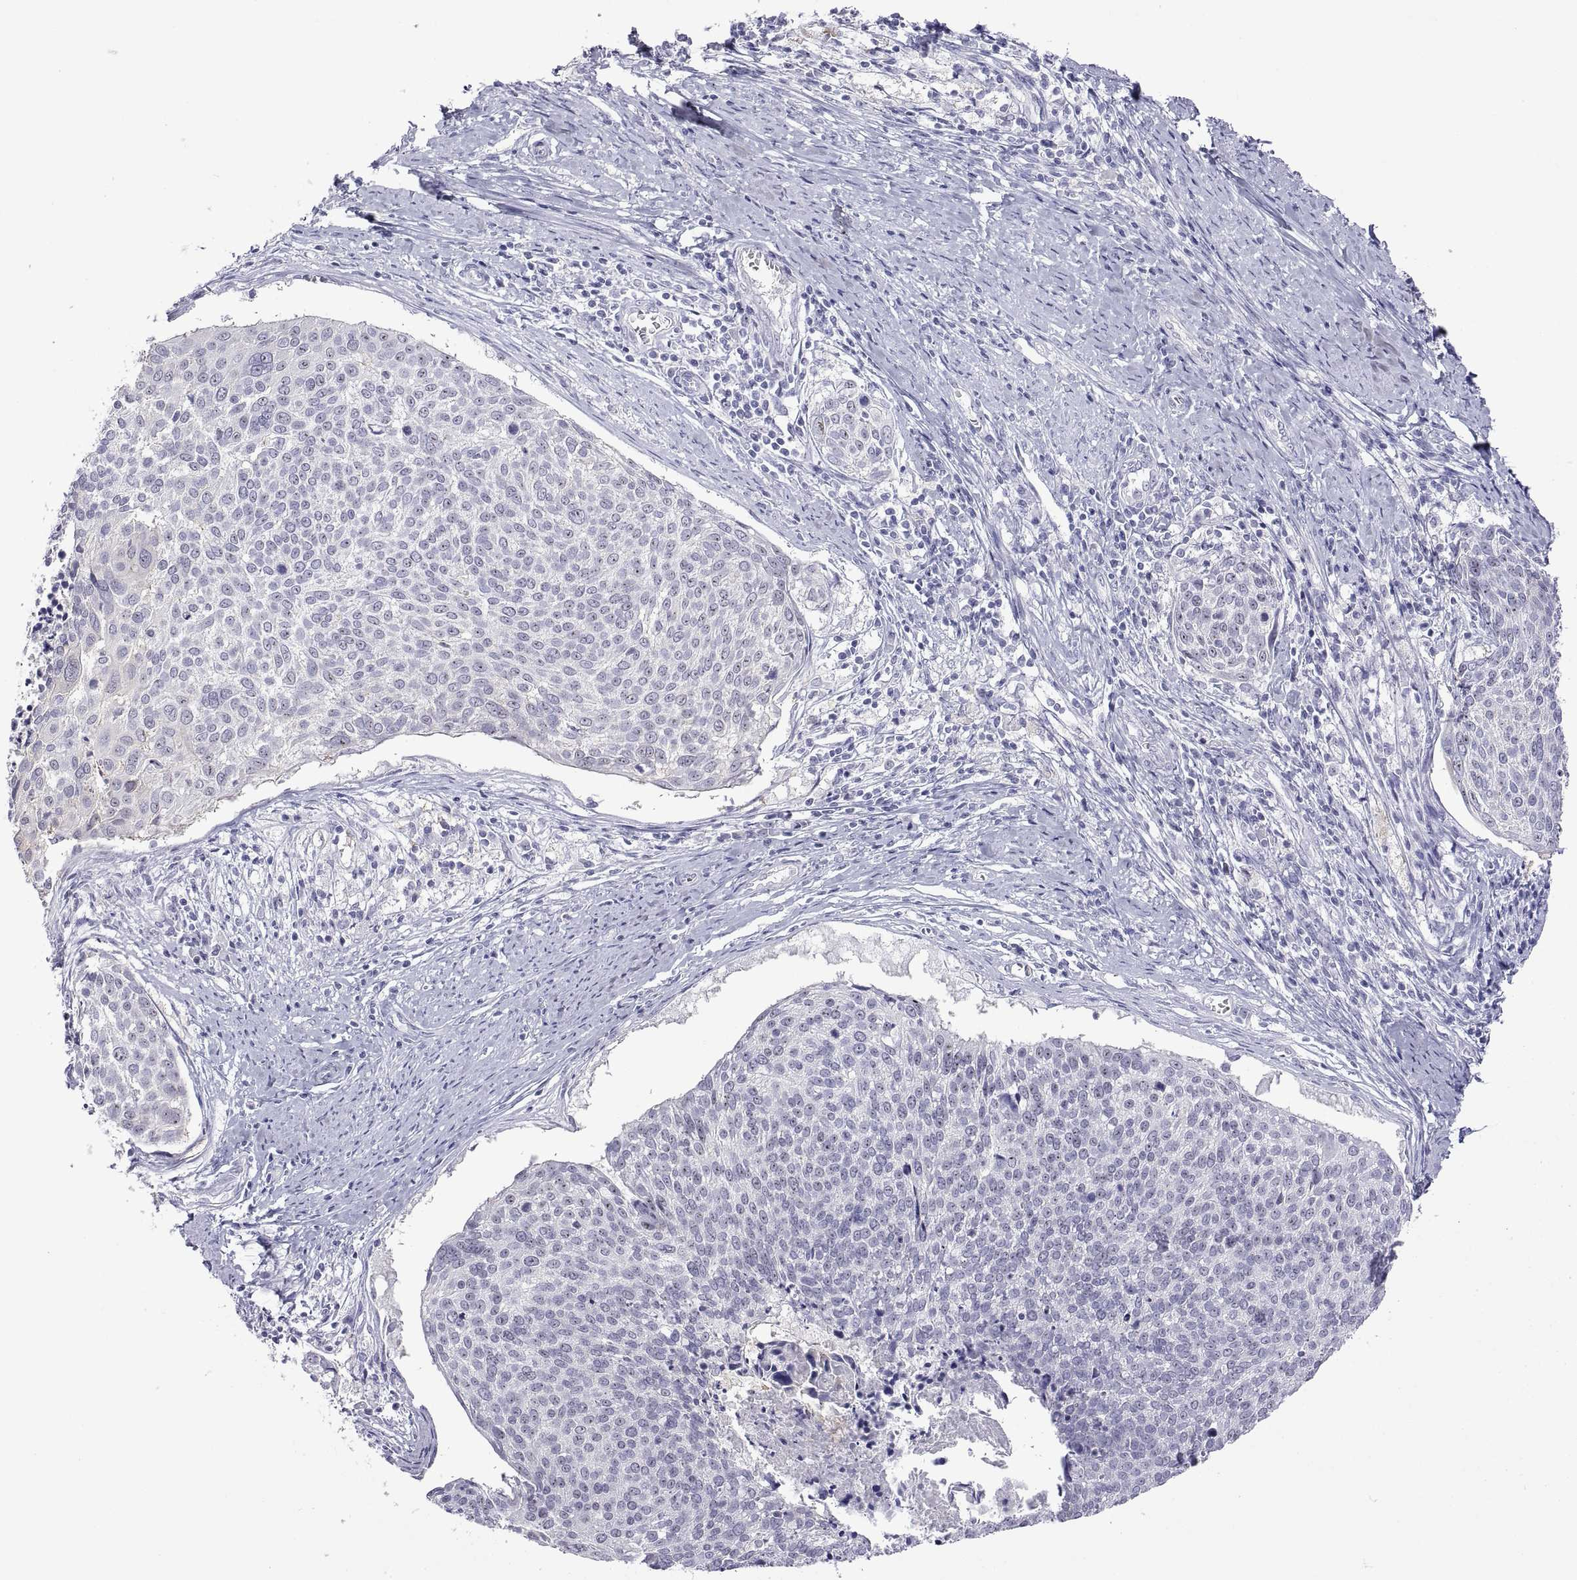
{"staining": {"intensity": "negative", "quantity": "none", "location": "none"}, "tissue": "cervical cancer", "cell_type": "Tumor cells", "image_type": "cancer", "snomed": [{"axis": "morphology", "description": "Squamous cell carcinoma, NOS"}, {"axis": "topography", "description": "Cervix"}], "caption": "This image is of cervical squamous cell carcinoma stained with IHC to label a protein in brown with the nuclei are counter-stained blue. There is no staining in tumor cells.", "gene": "VSX2", "patient": {"sex": "female", "age": 39}}